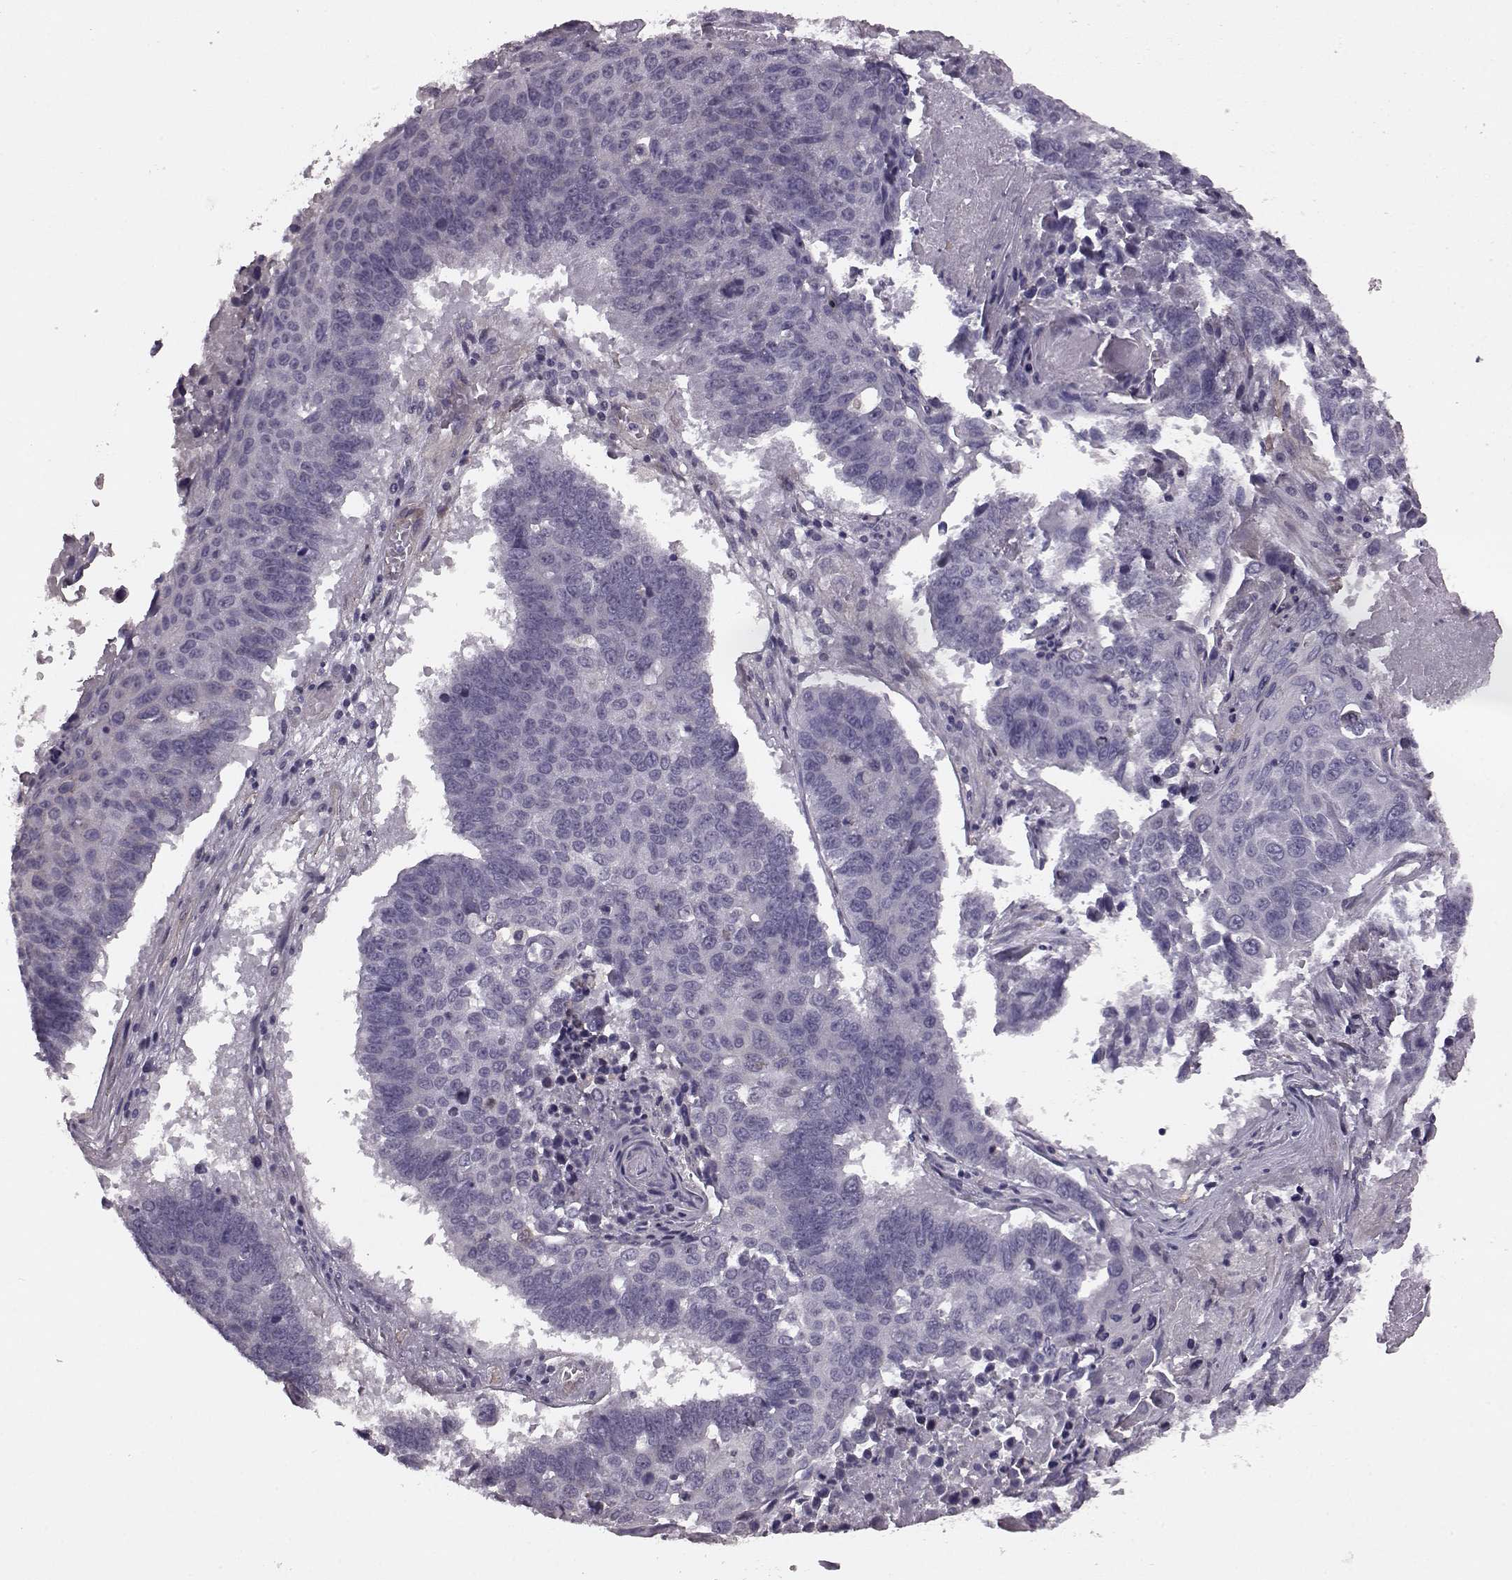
{"staining": {"intensity": "negative", "quantity": "none", "location": "none"}, "tissue": "lung cancer", "cell_type": "Tumor cells", "image_type": "cancer", "snomed": [{"axis": "morphology", "description": "Squamous cell carcinoma, NOS"}, {"axis": "topography", "description": "Lung"}], "caption": "This is an immunohistochemistry (IHC) photomicrograph of lung squamous cell carcinoma. There is no positivity in tumor cells.", "gene": "GRK1", "patient": {"sex": "male", "age": 73}}